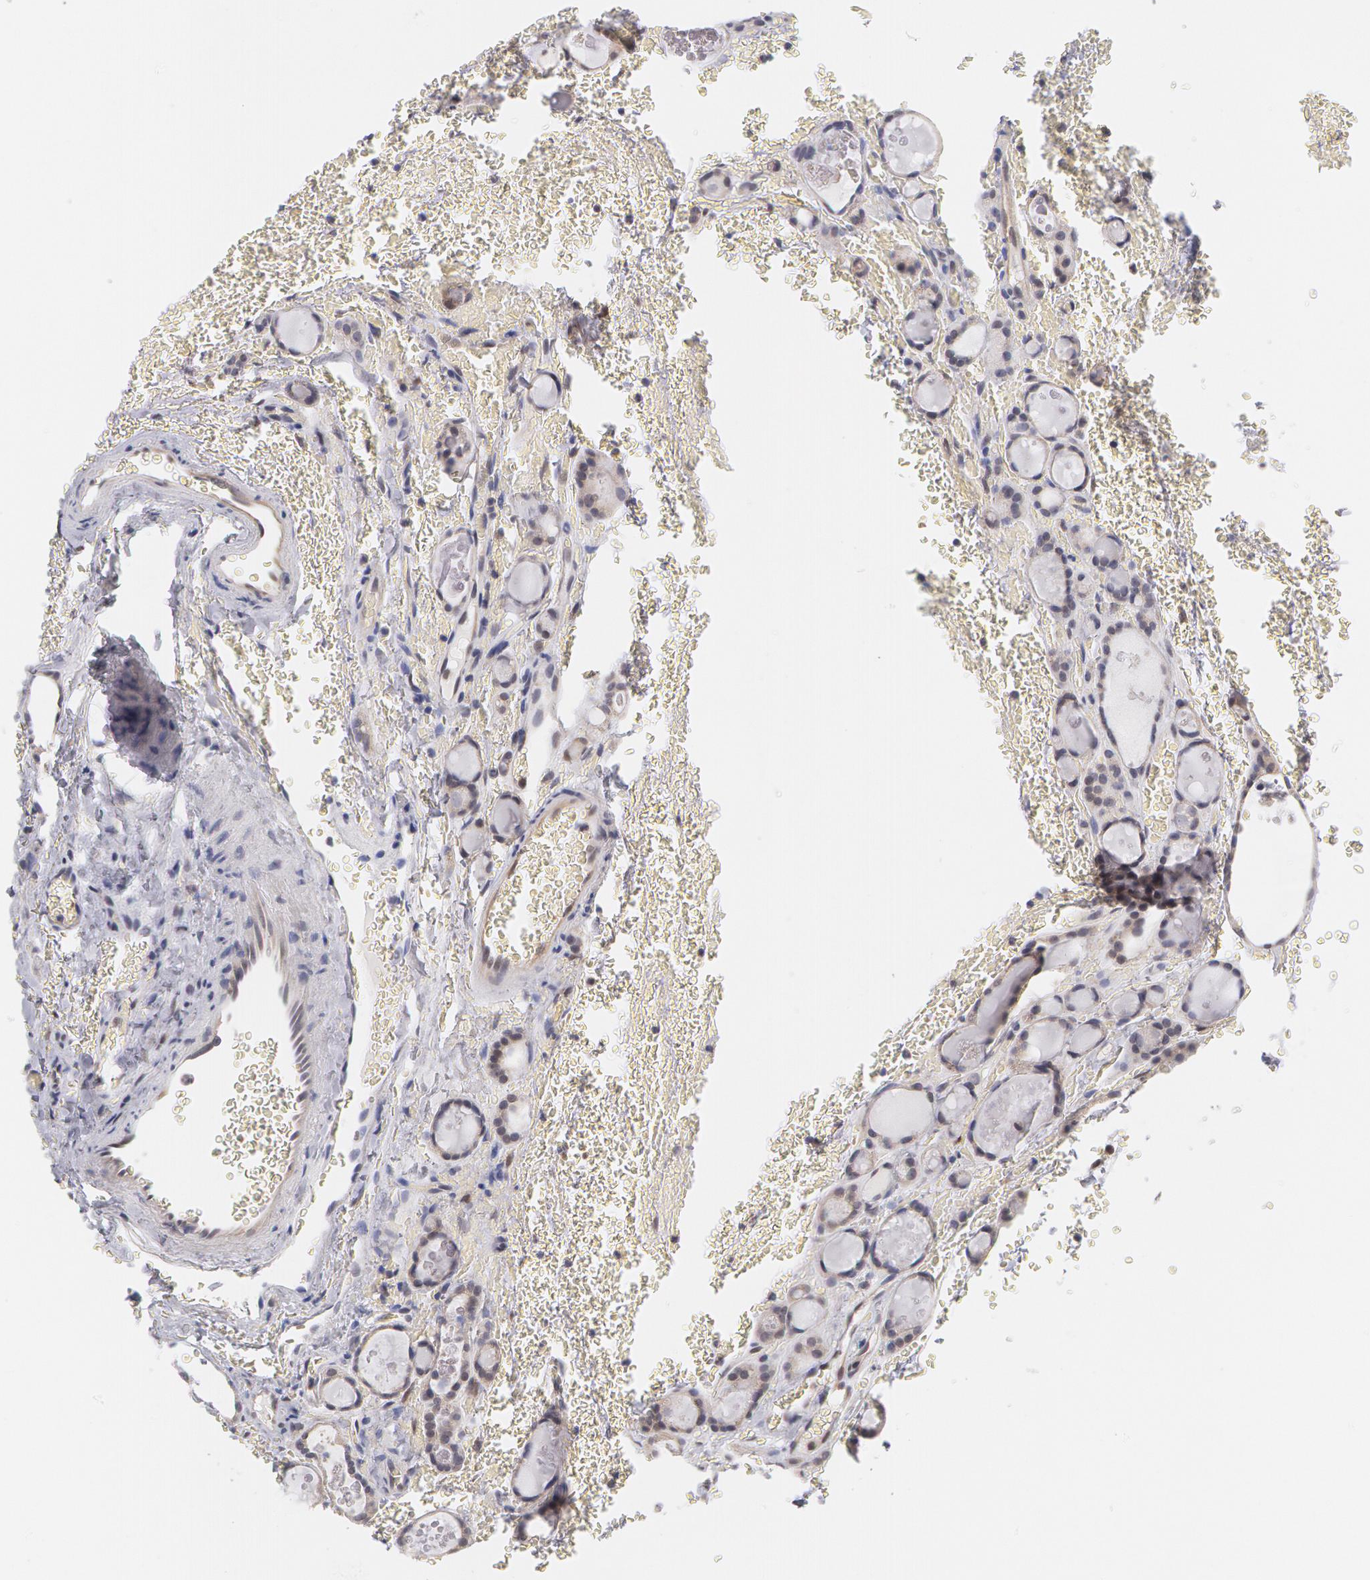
{"staining": {"intensity": "negative", "quantity": "none", "location": "none"}, "tissue": "thyroid cancer", "cell_type": "Tumor cells", "image_type": "cancer", "snomed": [{"axis": "morphology", "description": "Follicular adenoma carcinoma, NOS"}, {"axis": "topography", "description": "Thyroid gland"}], "caption": "Follicular adenoma carcinoma (thyroid) was stained to show a protein in brown. There is no significant positivity in tumor cells.", "gene": "TXNRD1", "patient": {"sex": "female", "age": 71}}